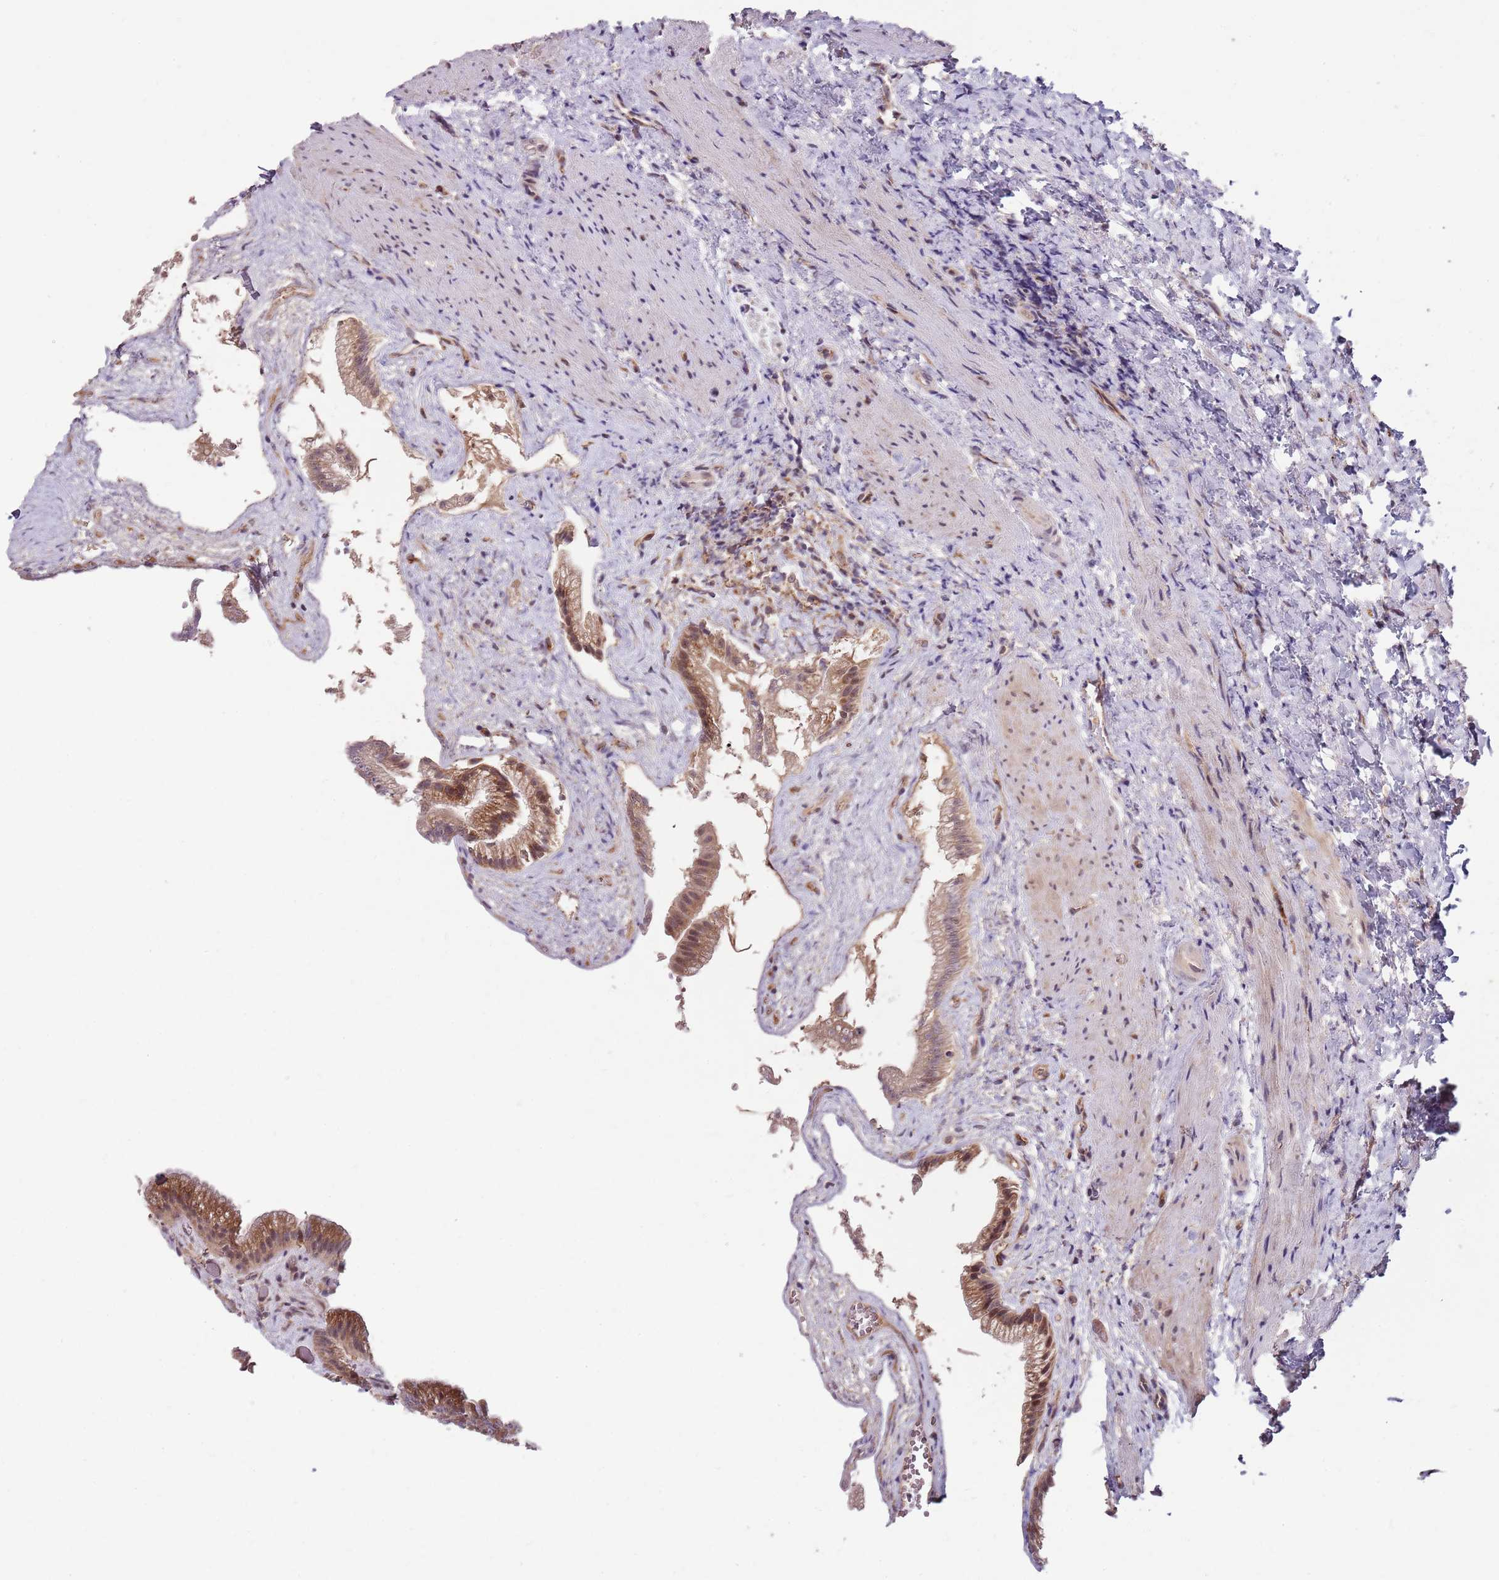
{"staining": {"intensity": "moderate", "quantity": "25%-75%", "location": "cytoplasmic/membranous,nuclear"}, "tissue": "gallbladder", "cell_type": "Glandular cells", "image_type": "normal", "snomed": [{"axis": "morphology", "description": "Normal tissue, NOS"}, {"axis": "morphology", "description": "Inflammation, NOS"}, {"axis": "topography", "description": "Gallbladder"}], "caption": "Glandular cells demonstrate medium levels of moderate cytoplasmic/membranous,nuclear expression in about 25%-75% of cells in benign gallbladder. The staining was performed using DAB, with brown indicating positive protein expression. Nuclei are stained blue with hematoxylin.", "gene": "FBXL22", "patient": {"sex": "male", "age": 51}}